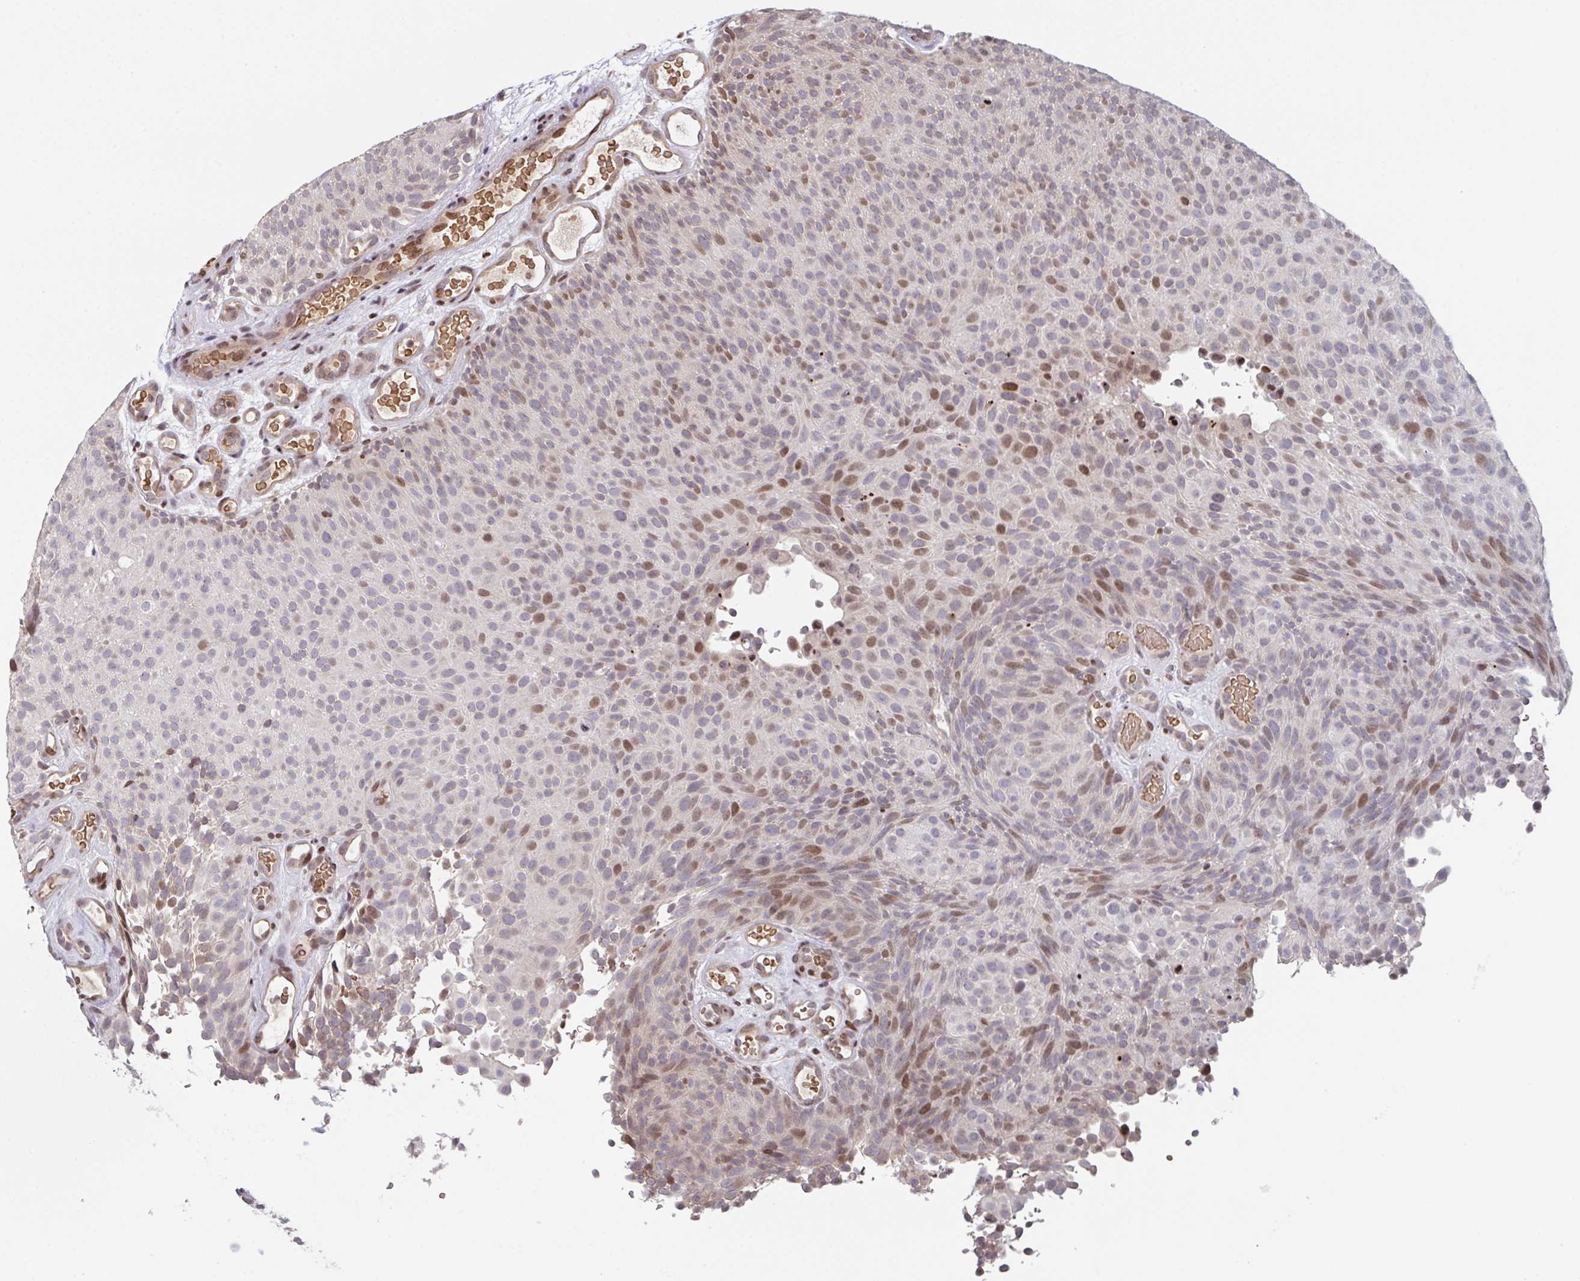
{"staining": {"intensity": "moderate", "quantity": "25%-75%", "location": "nuclear"}, "tissue": "urothelial cancer", "cell_type": "Tumor cells", "image_type": "cancer", "snomed": [{"axis": "morphology", "description": "Urothelial carcinoma, Low grade"}, {"axis": "topography", "description": "Urinary bladder"}], "caption": "High-power microscopy captured an immunohistochemistry micrograph of low-grade urothelial carcinoma, revealing moderate nuclear staining in approximately 25%-75% of tumor cells. The staining is performed using DAB brown chromogen to label protein expression. The nuclei are counter-stained blue using hematoxylin.", "gene": "PCDHB8", "patient": {"sex": "male", "age": 78}}